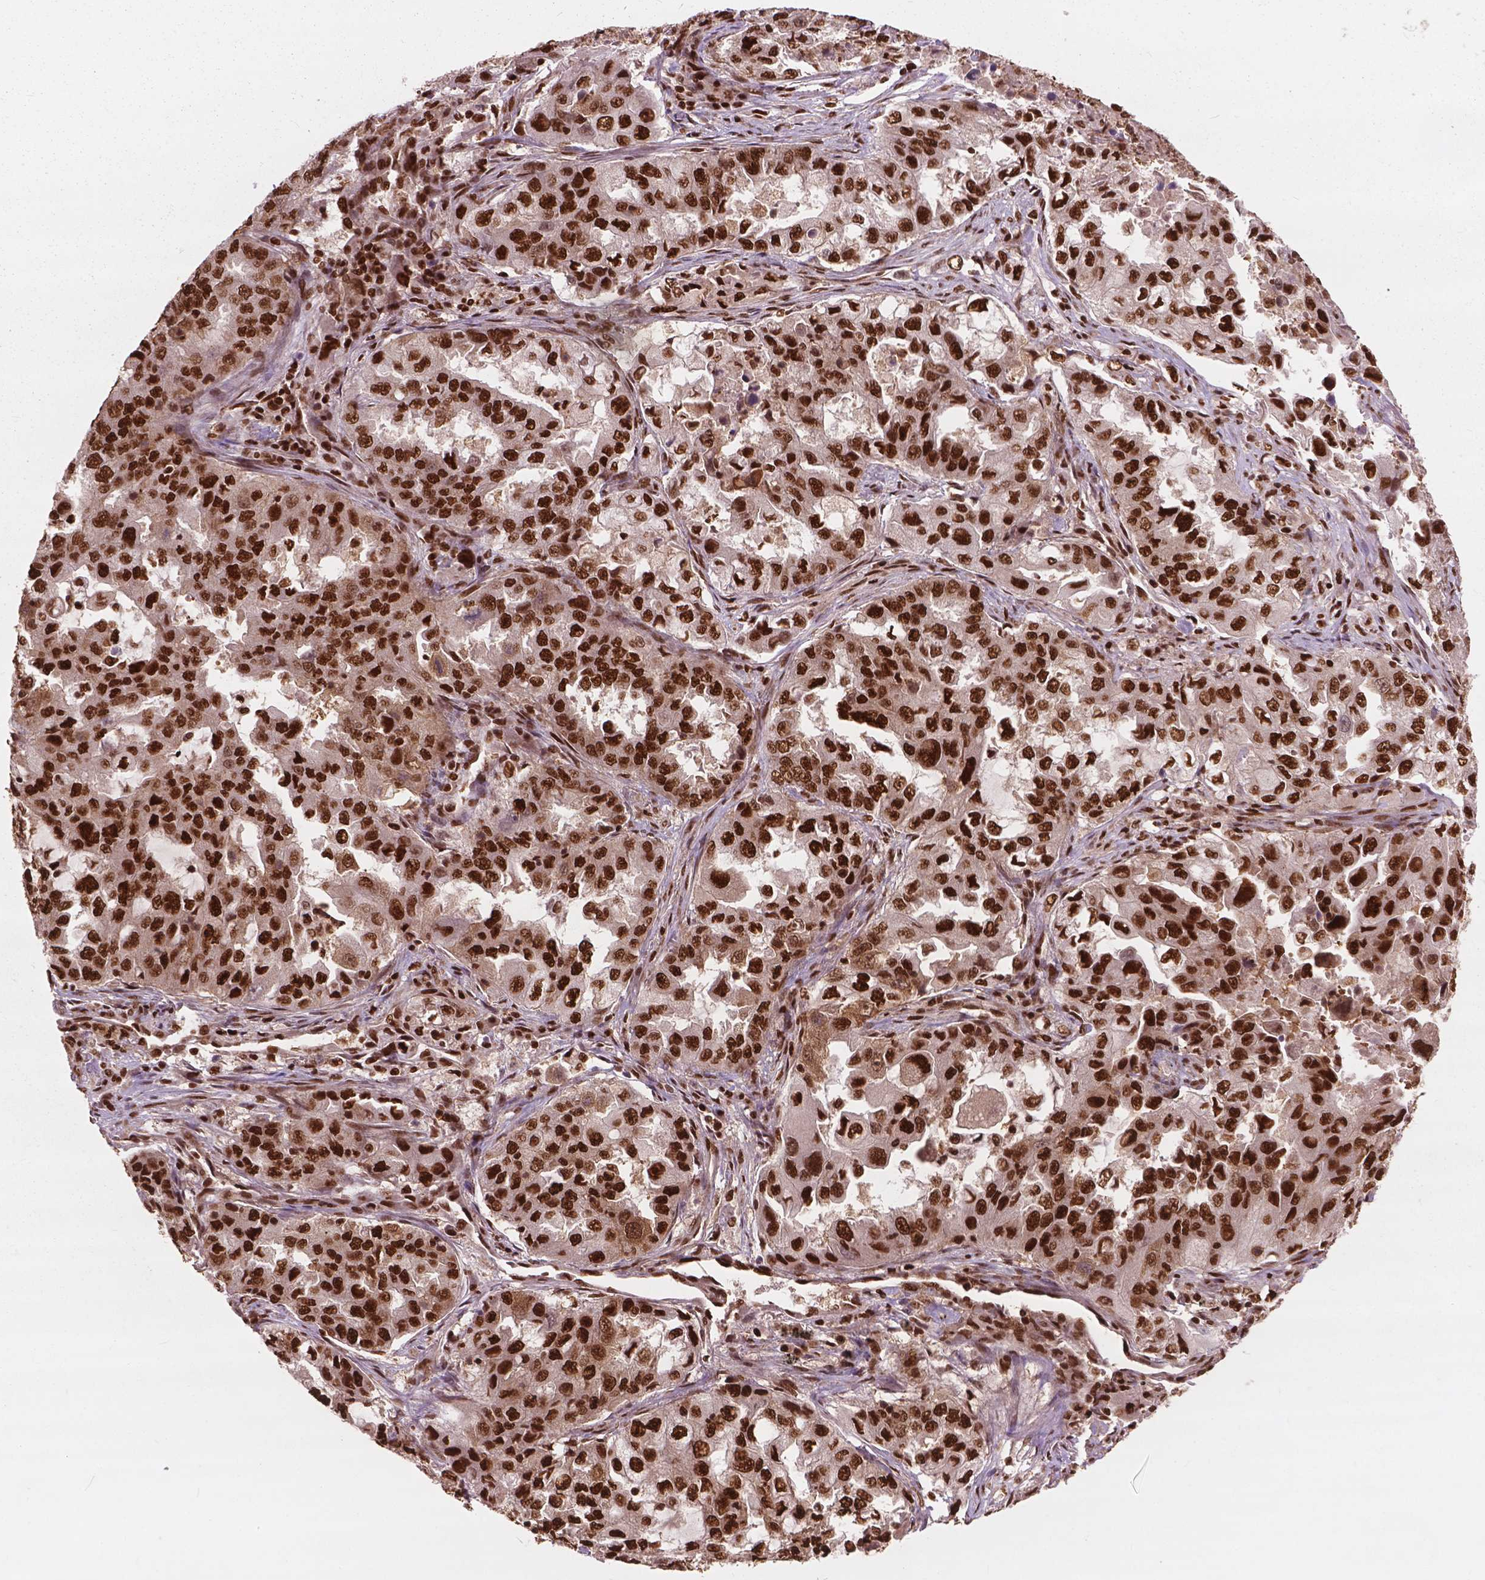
{"staining": {"intensity": "strong", "quantity": ">75%", "location": "nuclear"}, "tissue": "lung cancer", "cell_type": "Tumor cells", "image_type": "cancer", "snomed": [{"axis": "morphology", "description": "Adenocarcinoma, NOS"}, {"axis": "topography", "description": "Lung"}], "caption": "A high amount of strong nuclear positivity is seen in approximately >75% of tumor cells in lung cancer (adenocarcinoma) tissue.", "gene": "ANP32B", "patient": {"sex": "female", "age": 61}}